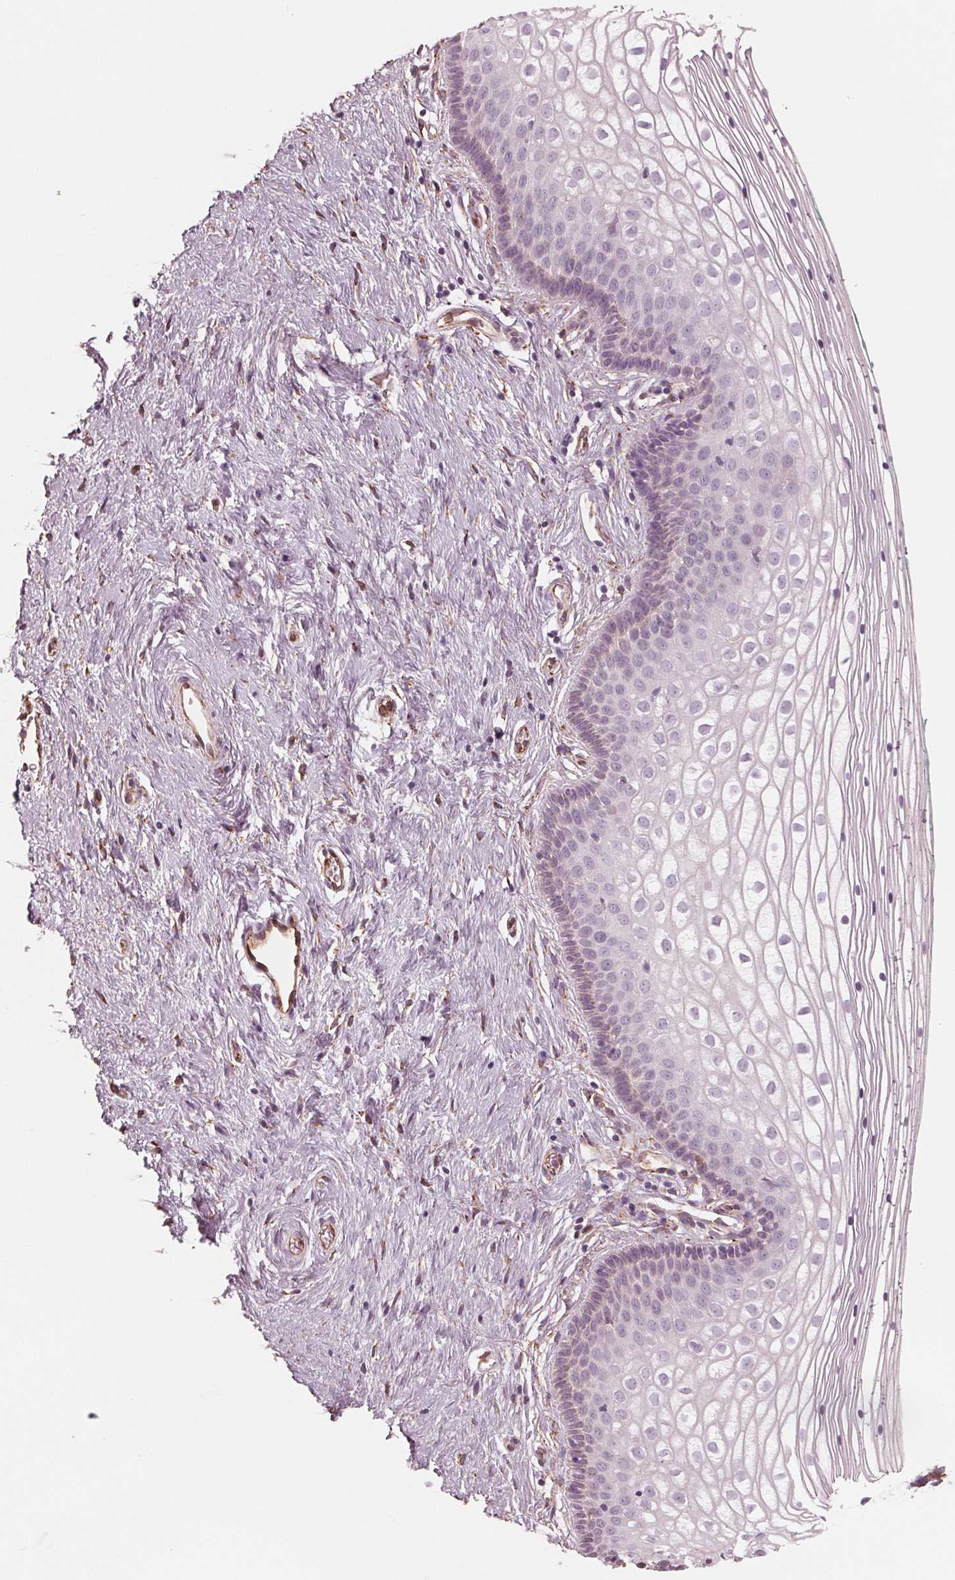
{"staining": {"intensity": "negative", "quantity": "none", "location": "none"}, "tissue": "vagina", "cell_type": "Squamous epithelial cells", "image_type": "normal", "snomed": [{"axis": "morphology", "description": "Normal tissue, NOS"}, {"axis": "topography", "description": "Vagina"}], "caption": "A micrograph of vagina stained for a protein displays no brown staining in squamous epithelial cells.", "gene": "IKBIP", "patient": {"sex": "female", "age": 36}}